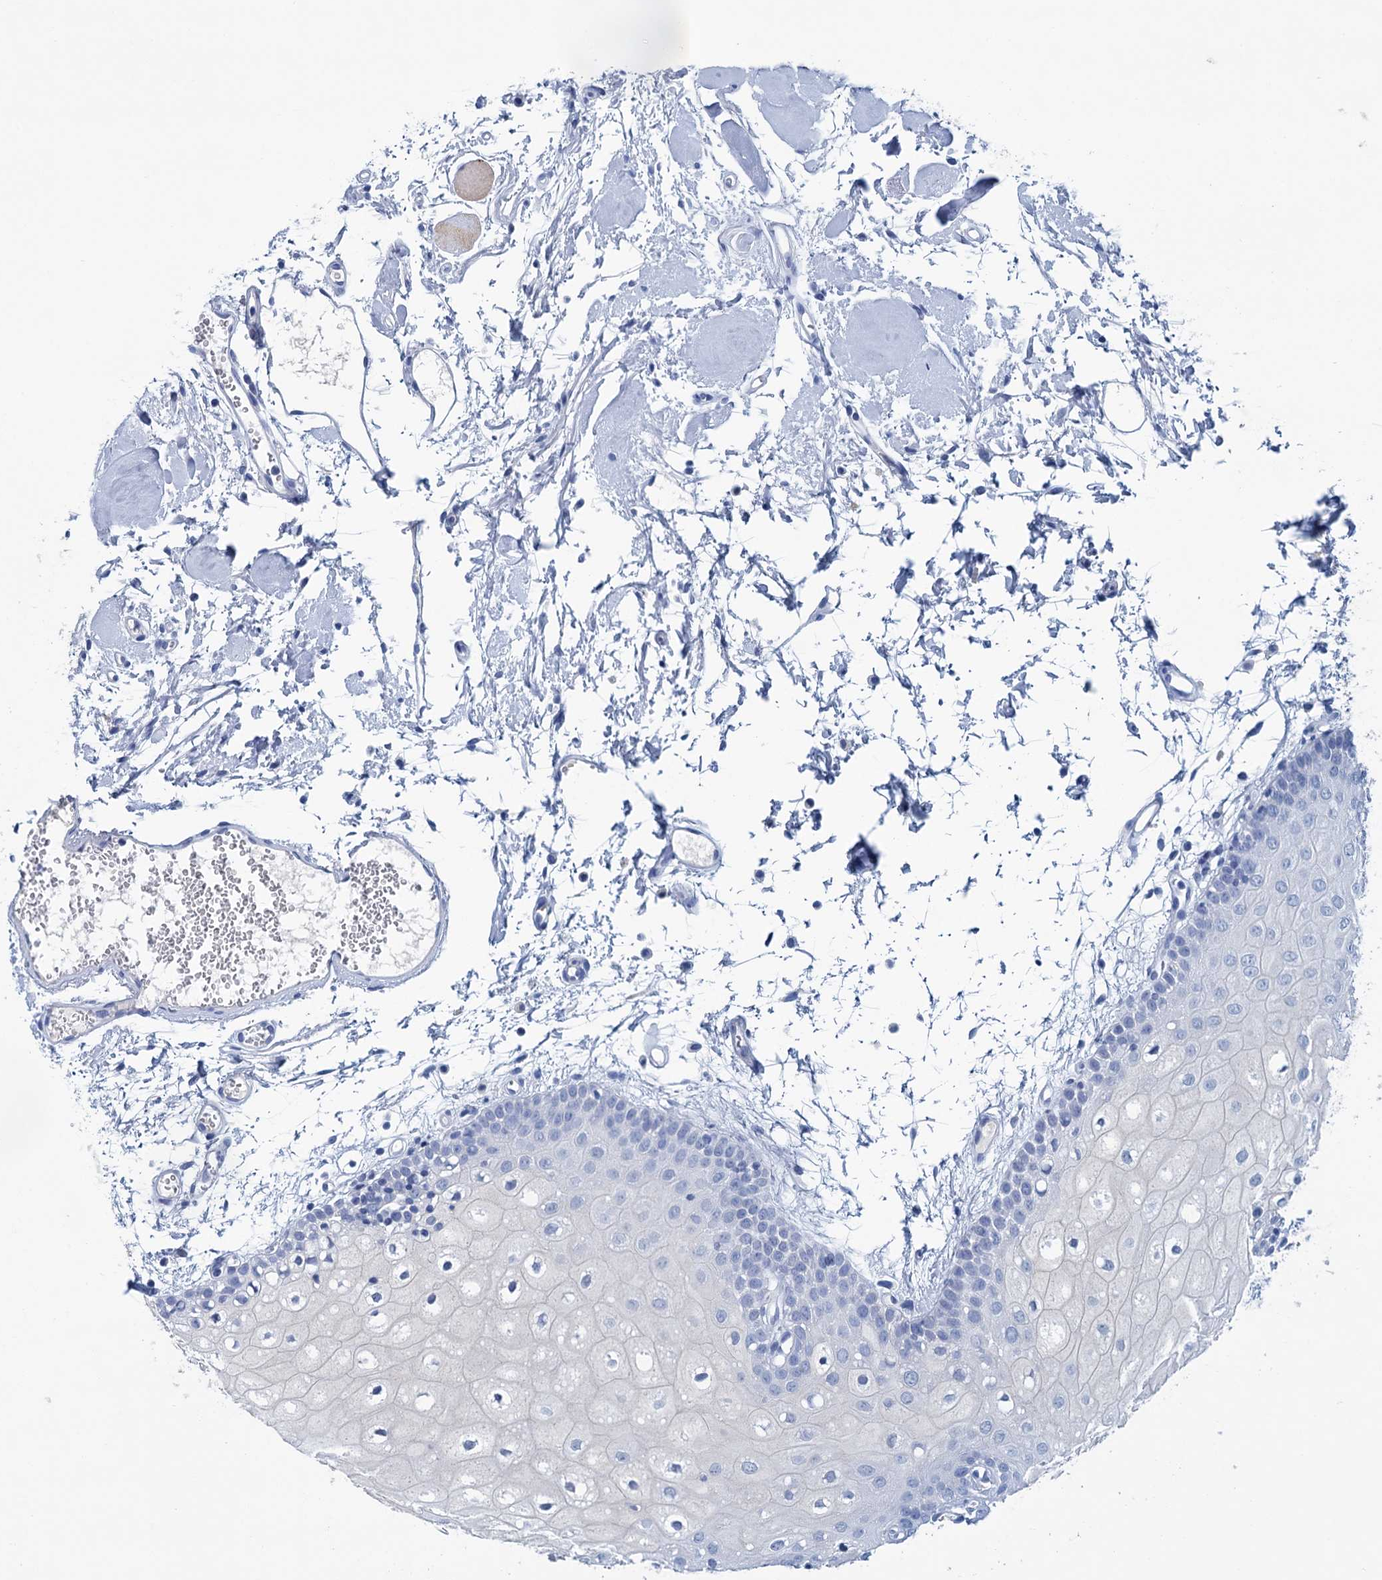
{"staining": {"intensity": "negative", "quantity": "none", "location": "none"}, "tissue": "oral mucosa", "cell_type": "Squamous epithelial cells", "image_type": "normal", "snomed": [{"axis": "morphology", "description": "Normal tissue, NOS"}, {"axis": "topography", "description": "Oral tissue"}, {"axis": "topography", "description": "Tounge, NOS"}], "caption": "Squamous epithelial cells show no significant protein staining in benign oral mucosa.", "gene": "MYOZ3", "patient": {"sex": "female", "age": 73}}